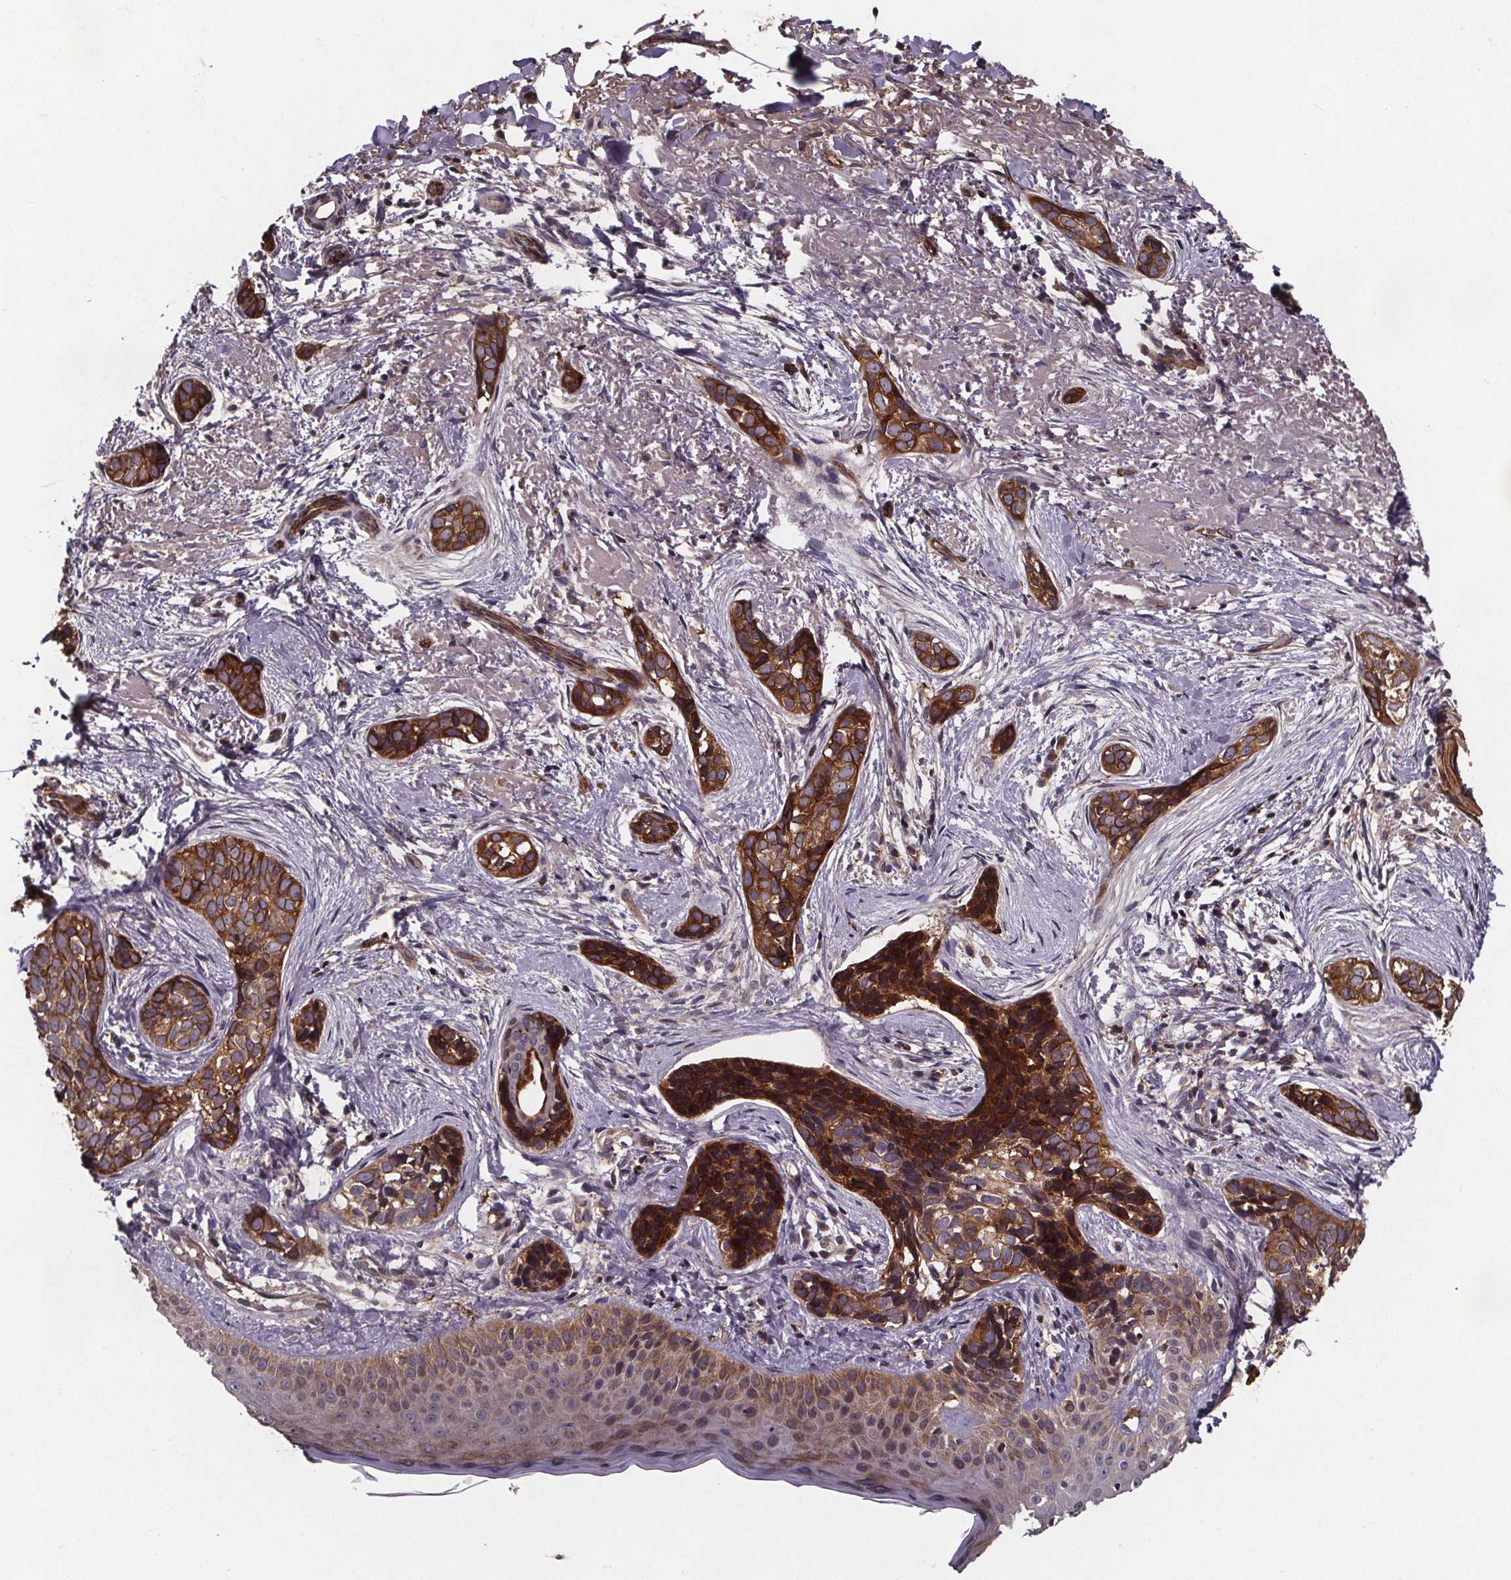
{"staining": {"intensity": "strong", "quantity": ">75%", "location": "cytoplasmic/membranous"}, "tissue": "skin cancer", "cell_type": "Tumor cells", "image_type": "cancer", "snomed": [{"axis": "morphology", "description": "Basal cell carcinoma"}, {"axis": "topography", "description": "Skin"}], "caption": "Immunohistochemistry (IHC) histopathology image of basal cell carcinoma (skin) stained for a protein (brown), which shows high levels of strong cytoplasmic/membranous staining in approximately >75% of tumor cells.", "gene": "FASTKD3", "patient": {"sex": "male", "age": 87}}